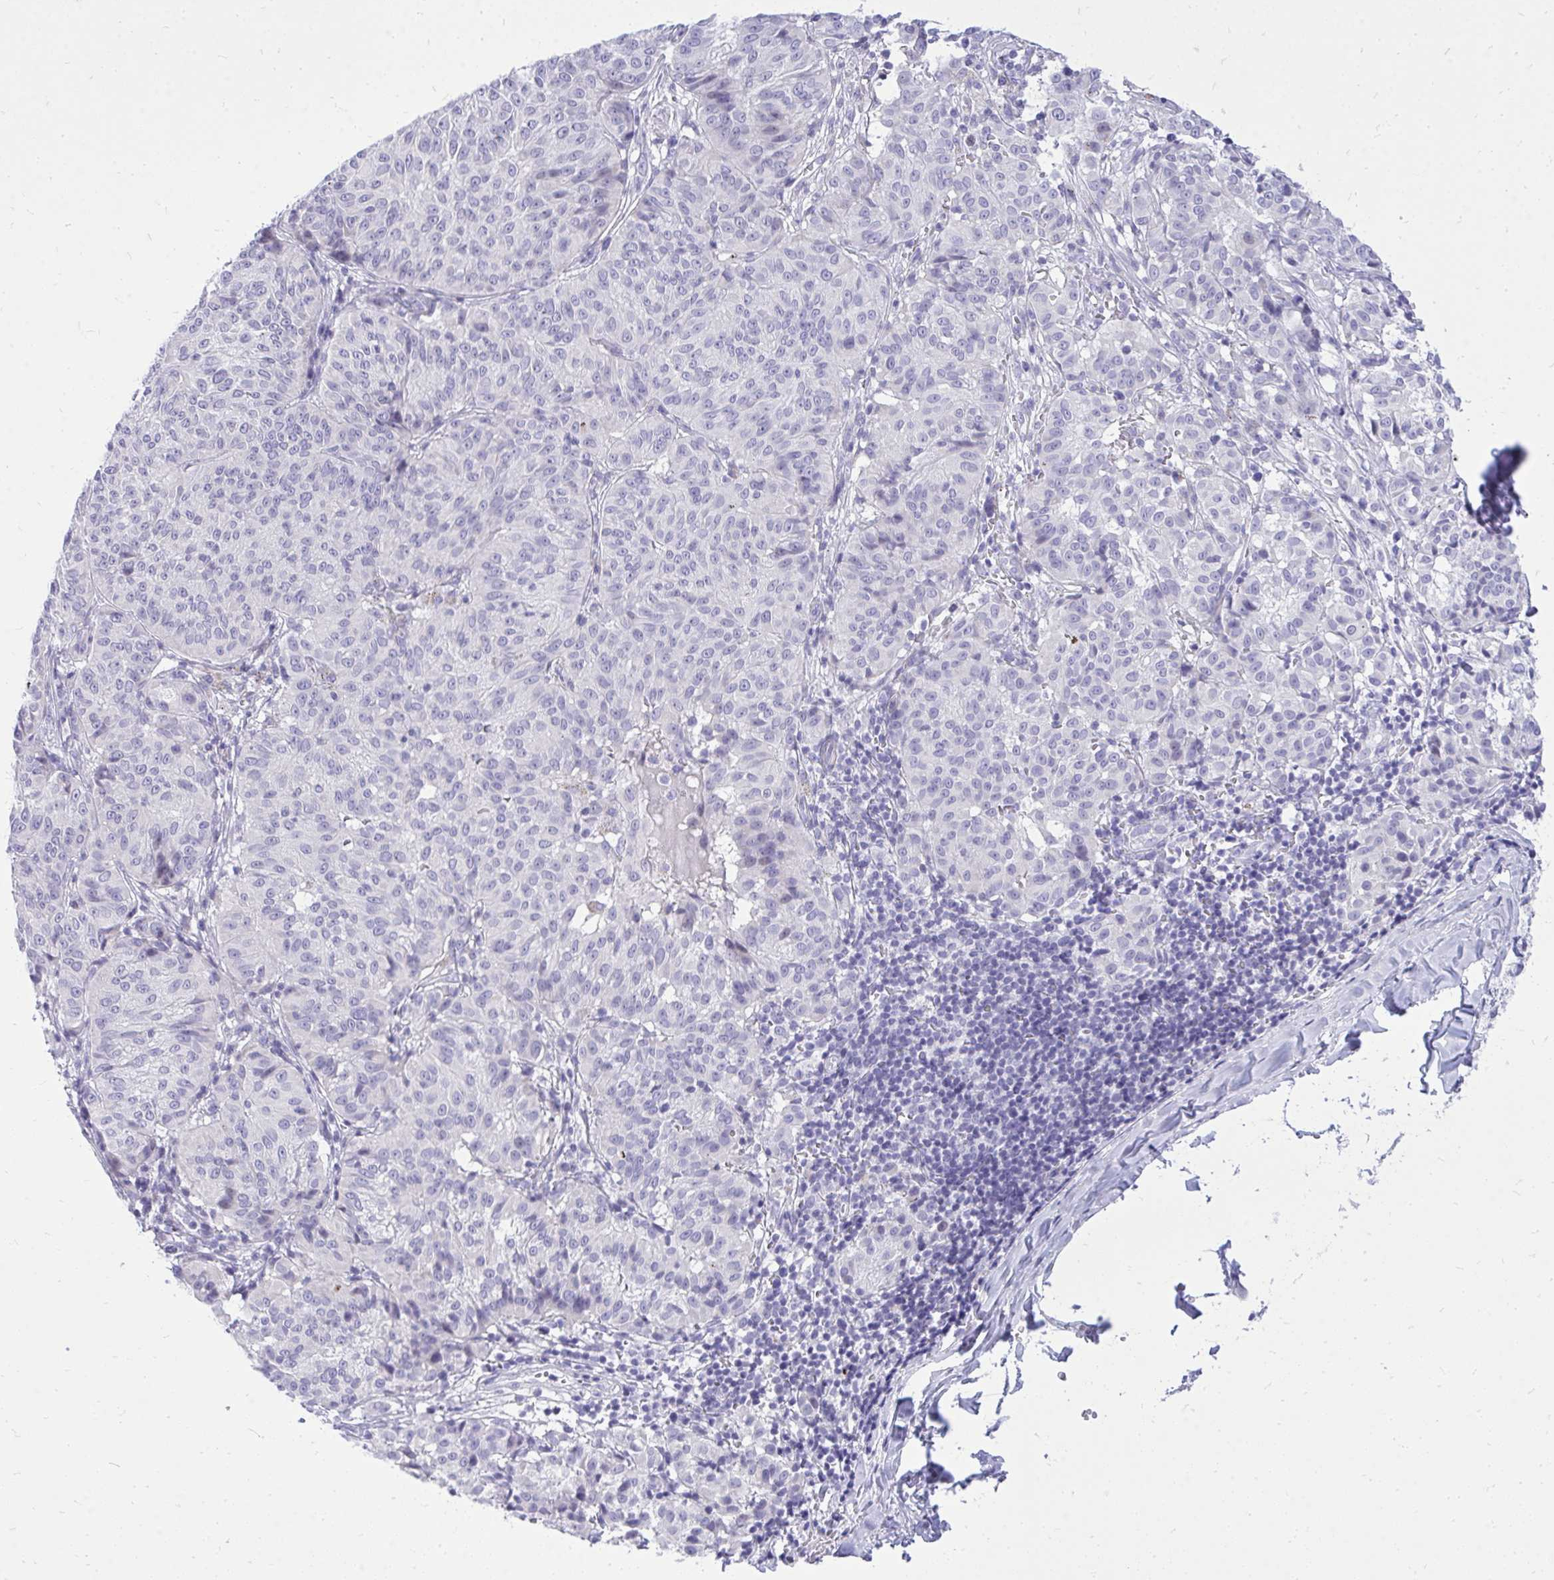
{"staining": {"intensity": "negative", "quantity": "none", "location": "none"}, "tissue": "melanoma", "cell_type": "Tumor cells", "image_type": "cancer", "snomed": [{"axis": "morphology", "description": "Malignant melanoma, NOS"}, {"axis": "topography", "description": "Skin"}], "caption": "An immunohistochemistry (IHC) image of malignant melanoma is shown. There is no staining in tumor cells of malignant melanoma. (DAB (3,3'-diaminobenzidine) IHC, high magnification).", "gene": "GABRA1", "patient": {"sex": "female", "age": 72}}